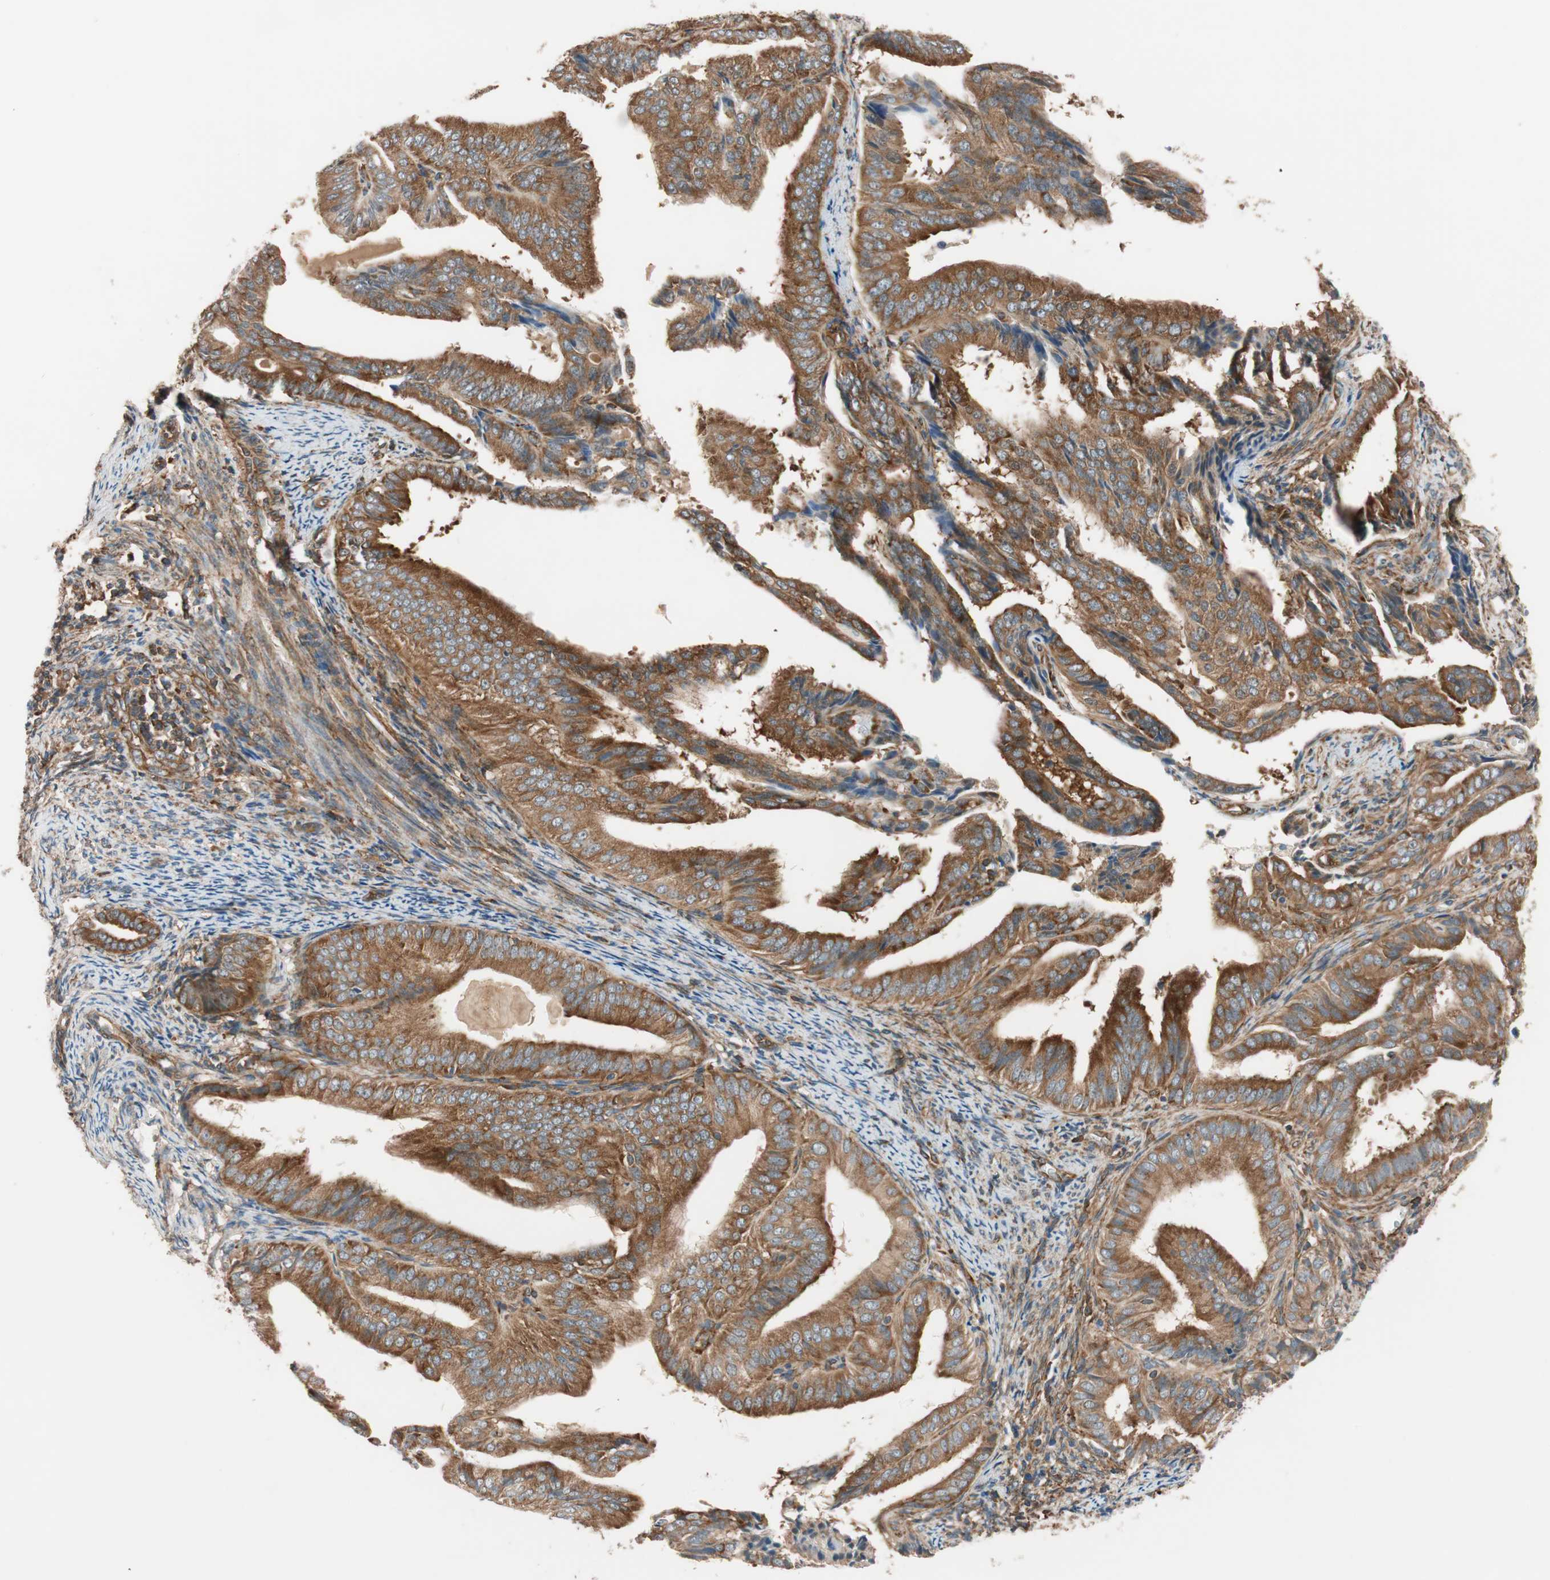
{"staining": {"intensity": "strong", "quantity": ">75%", "location": "cytoplasmic/membranous"}, "tissue": "endometrial cancer", "cell_type": "Tumor cells", "image_type": "cancer", "snomed": [{"axis": "morphology", "description": "Adenocarcinoma, NOS"}, {"axis": "topography", "description": "Endometrium"}], "caption": "Protein staining of endometrial cancer (adenocarcinoma) tissue shows strong cytoplasmic/membranous expression in approximately >75% of tumor cells.", "gene": "WASL", "patient": {"sex": "female", "age": 58}}